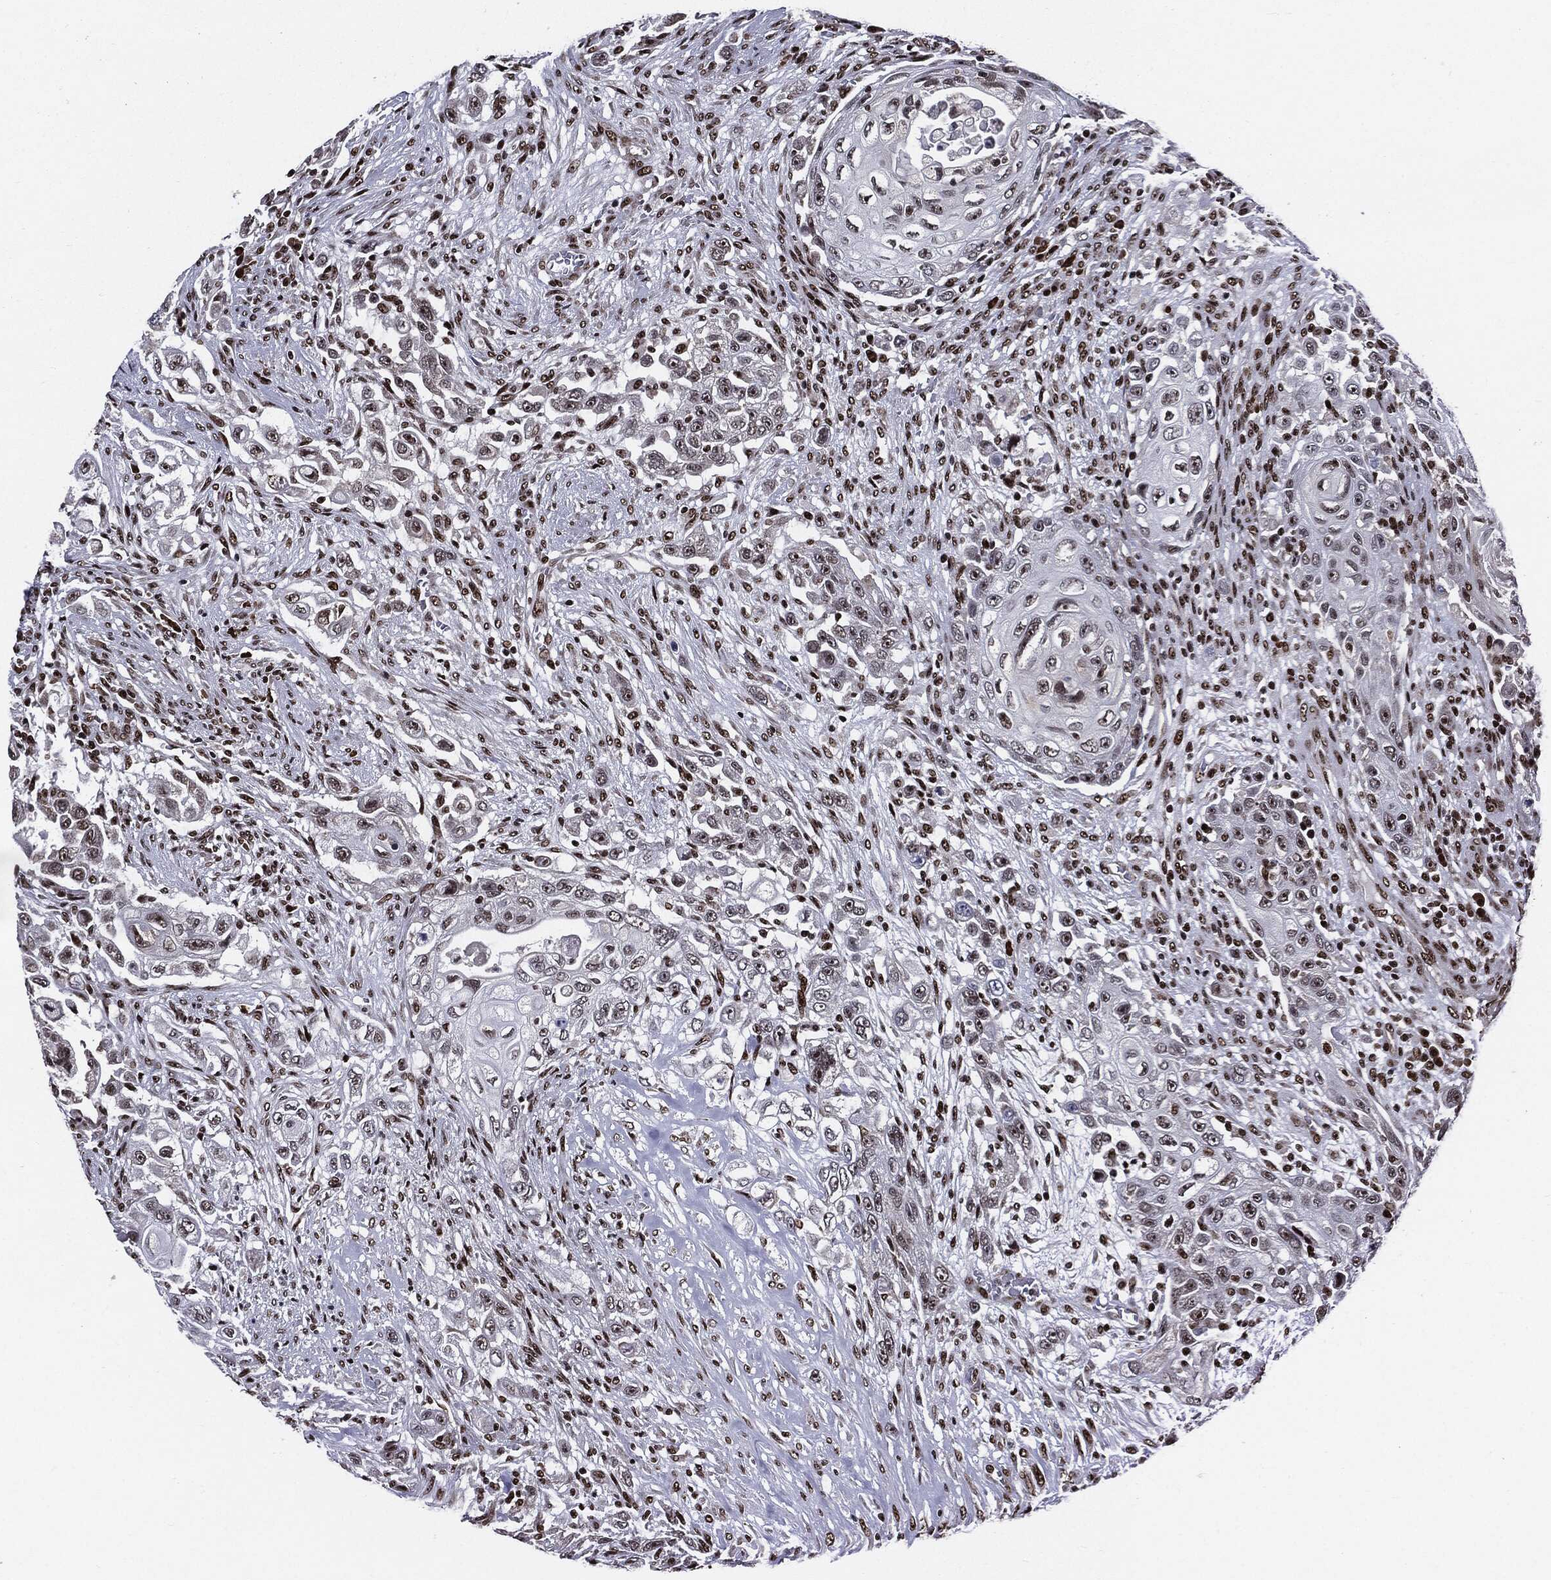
{"staining": {"intensity": "moderate", "quantity": "25%-75%", "location": "nuclear"}, "tissue": "urothelial cancer", "cell_type": "Tumor cells", "image_type": "cancer", "snomed": [{"axis": "morphology", "description": "Urothelial carcinoma, High grade"}, {"axis": "topography", "description": "Urinary bladder"}], "caption": "Protein expression by immunohistochemistry shows moderate nuclear expression in about 25%-75% of tumor cells in urothelial cancer.", "gene": "ZFP91", "patient": {"sex": "female", "age": 56}}